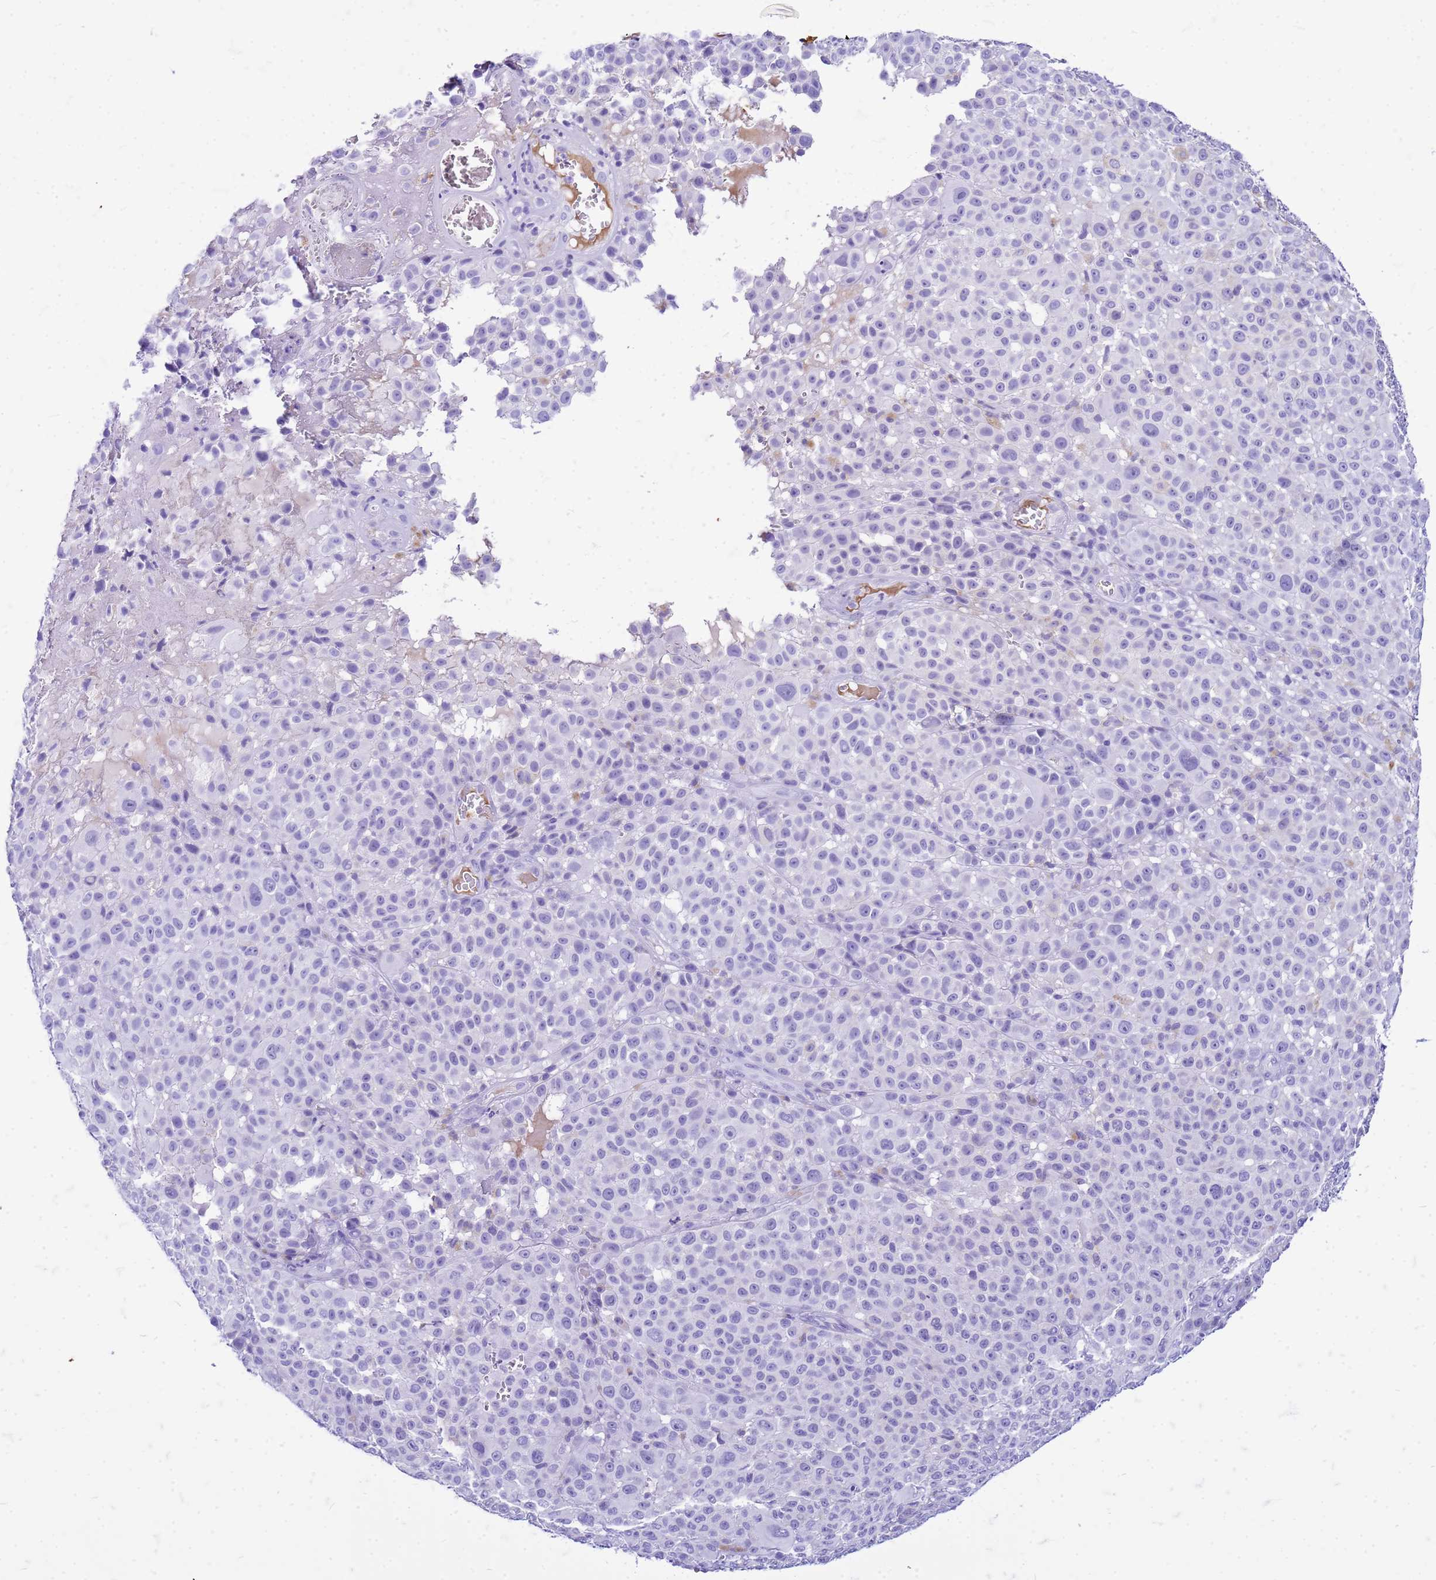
{"staining": {"intensity": "negative", "quantity": "none", "location": "none"}, "tissue": "melanoma", "cell_type": "Tumor cells", "image_type": "cancer", "snomed": [{"axis": "morphology", "description": "Malignant melanoma, NOS"}, {"axis": "topography", "description": "Skin"}], "caption": "High magnification brightfield microscopy of malignant melanoma stained with DAB (brown) and counterstained with hematoxylin (blue): tumor cells show no significant expression.", "gene": "CFAP100", "patient": {"sex": "female", "age": 94}}